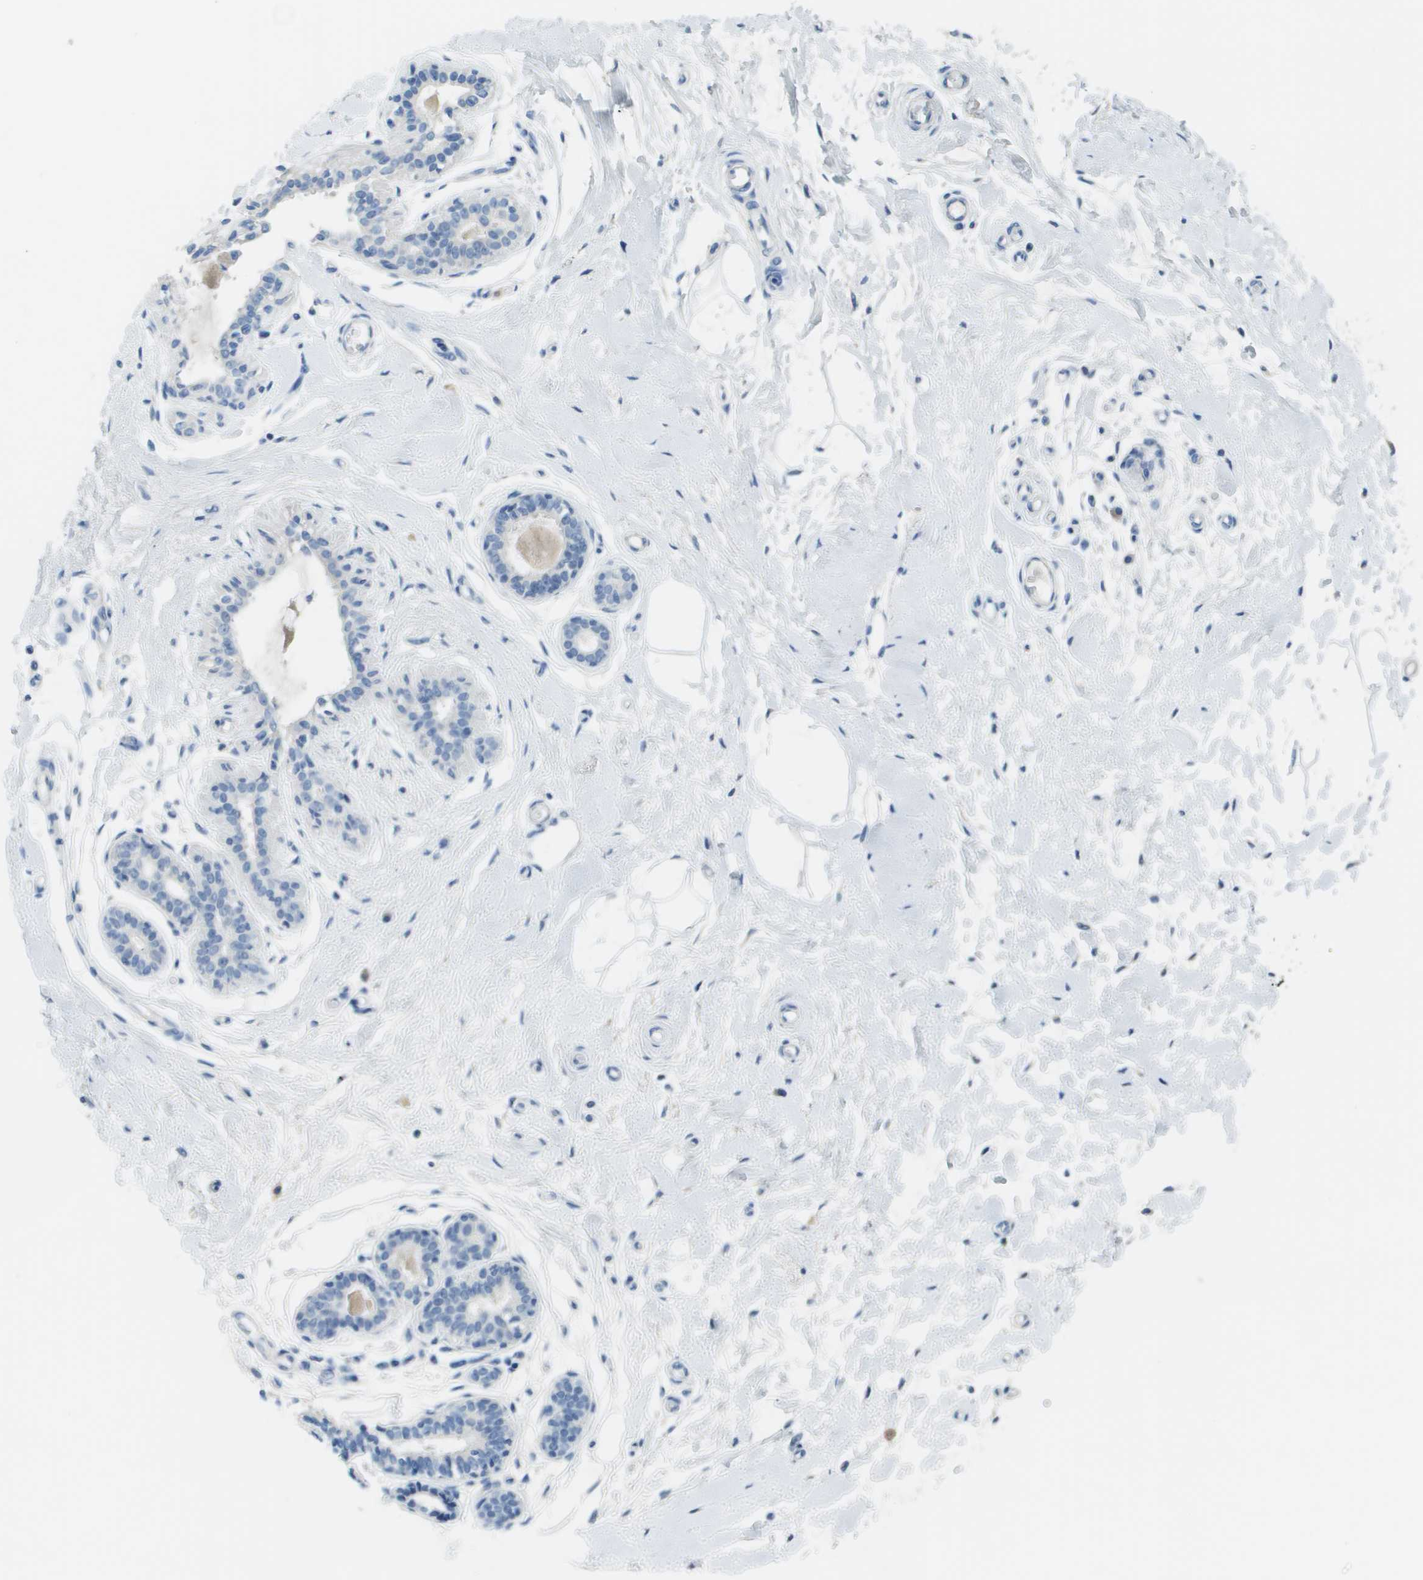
{"staining": {"intensity": "negative", "quantity": "none", "location": "none"}, "tissue": "breast", "cell_type": "Adipocytes", "image_type": "normal", "snomed": [{"axis": "morphology", "description": "Normal tissue, NOS"}, {"axis": "morphology", "description": "Lobular carcinoma"}, {"axis": "topography", "description": "Breast"}], "caption": "Immunohistochemistry of unremarkable breast demonstrates no expression in adipocytes. (Stains: DAB IHC with hematoxylin counter stain, Microscopy: brightfield microscopy at high magnification).", "gene": "PTGDR2", "patient": {"sex": "female", "age": 59}}